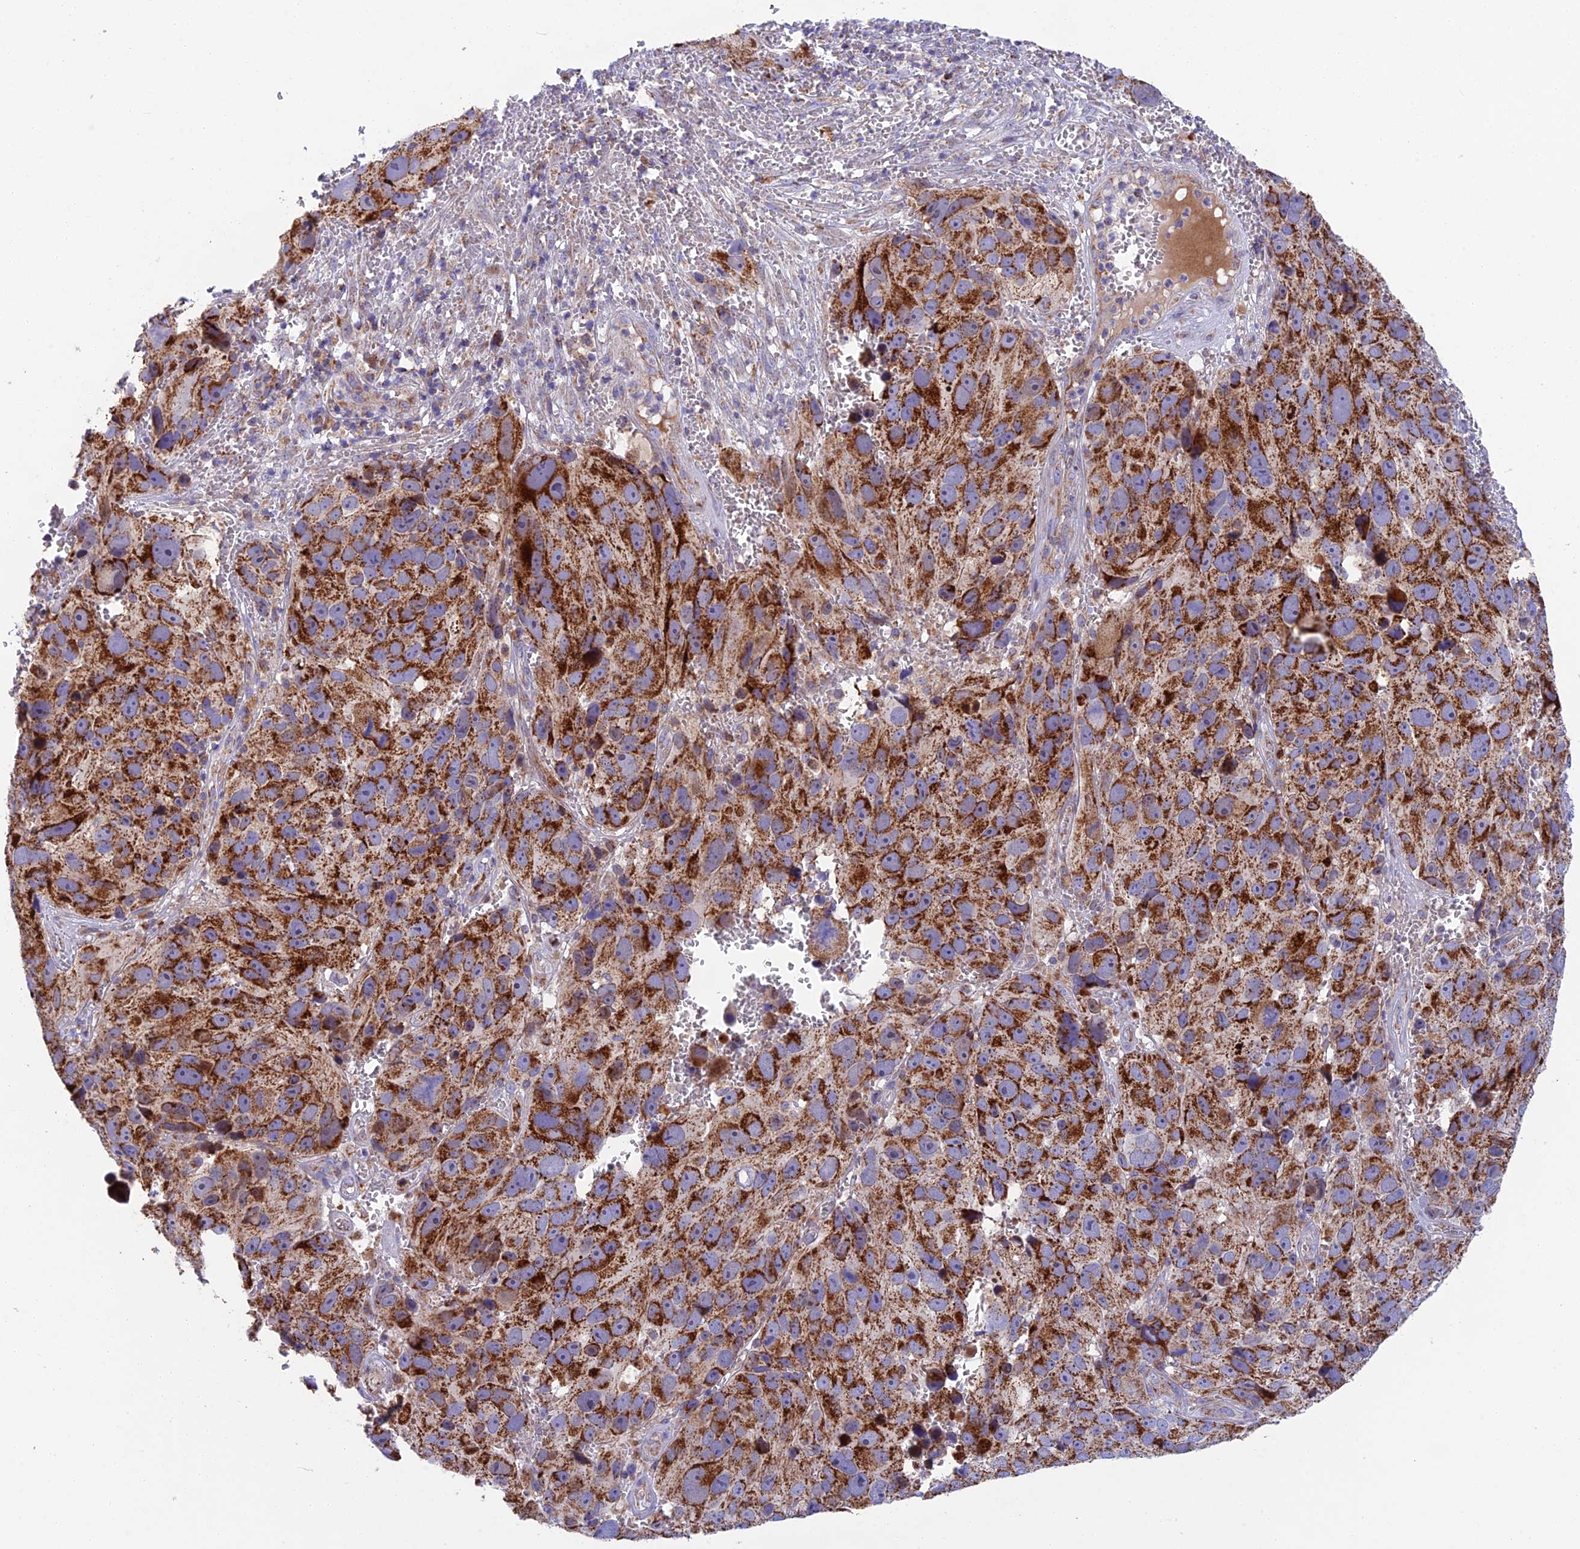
{"staining": {"intensity": "strong", "quantity": ">75%", "location": "cytoplasmic/membranous"}, "tissue": "melanoma", "cell_type": "Tumor cells", "image_type": "cancer", "snomed": [{"axis": "morphology", "description": "Malignant melanoma, NOS"}, {"axis": "topography", "description": "Skin"}], "caption": "This photomicrograph shows immunohistochemistry (IHC) staining of human melanoma, with high strong cytoplasmic/membranous staining in about >75% of tumor cells.", "gene": "CS", "patient": {"sex": "male", "age": 84}}